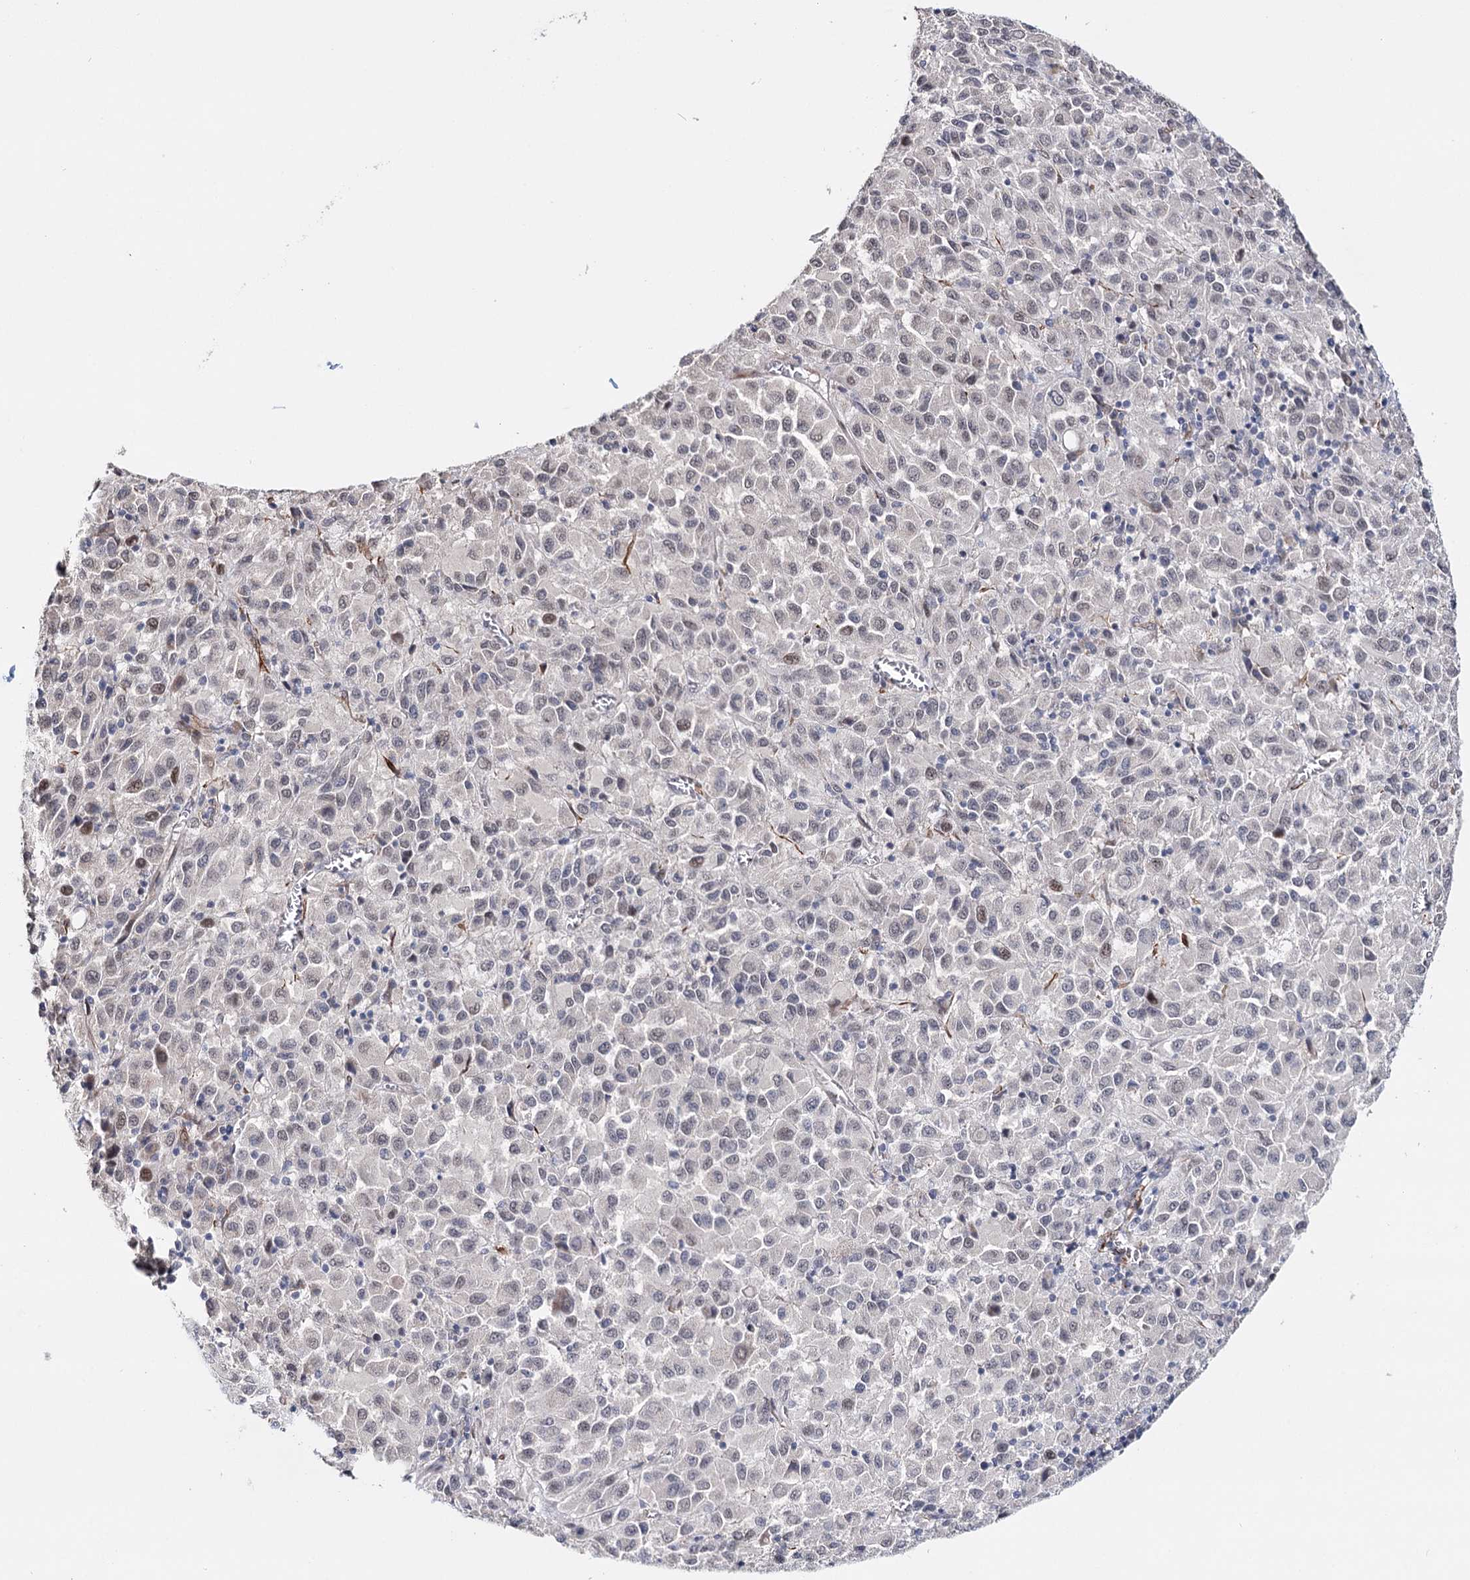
{"staining": {"intensity": "negative", "quantity": "none", "location": "none"}, "tissue": "melanoma", "cell_type": "Tumor cells", "image_type": "cancer", "snomed": [{"axis": "morphology", "description": "Malignant melanoma, Metastatic site"}, {"axis": "topography", "description": "Lung"}], "caption": "DAB (3,3'-diaminobenzidine) immunohistochemical staining of human malignant melanoma (metastatic site) reveals no significant staining in tumor cells.", "gene": "CFAP46", "patient": {"sex": "male", "age": 64}}